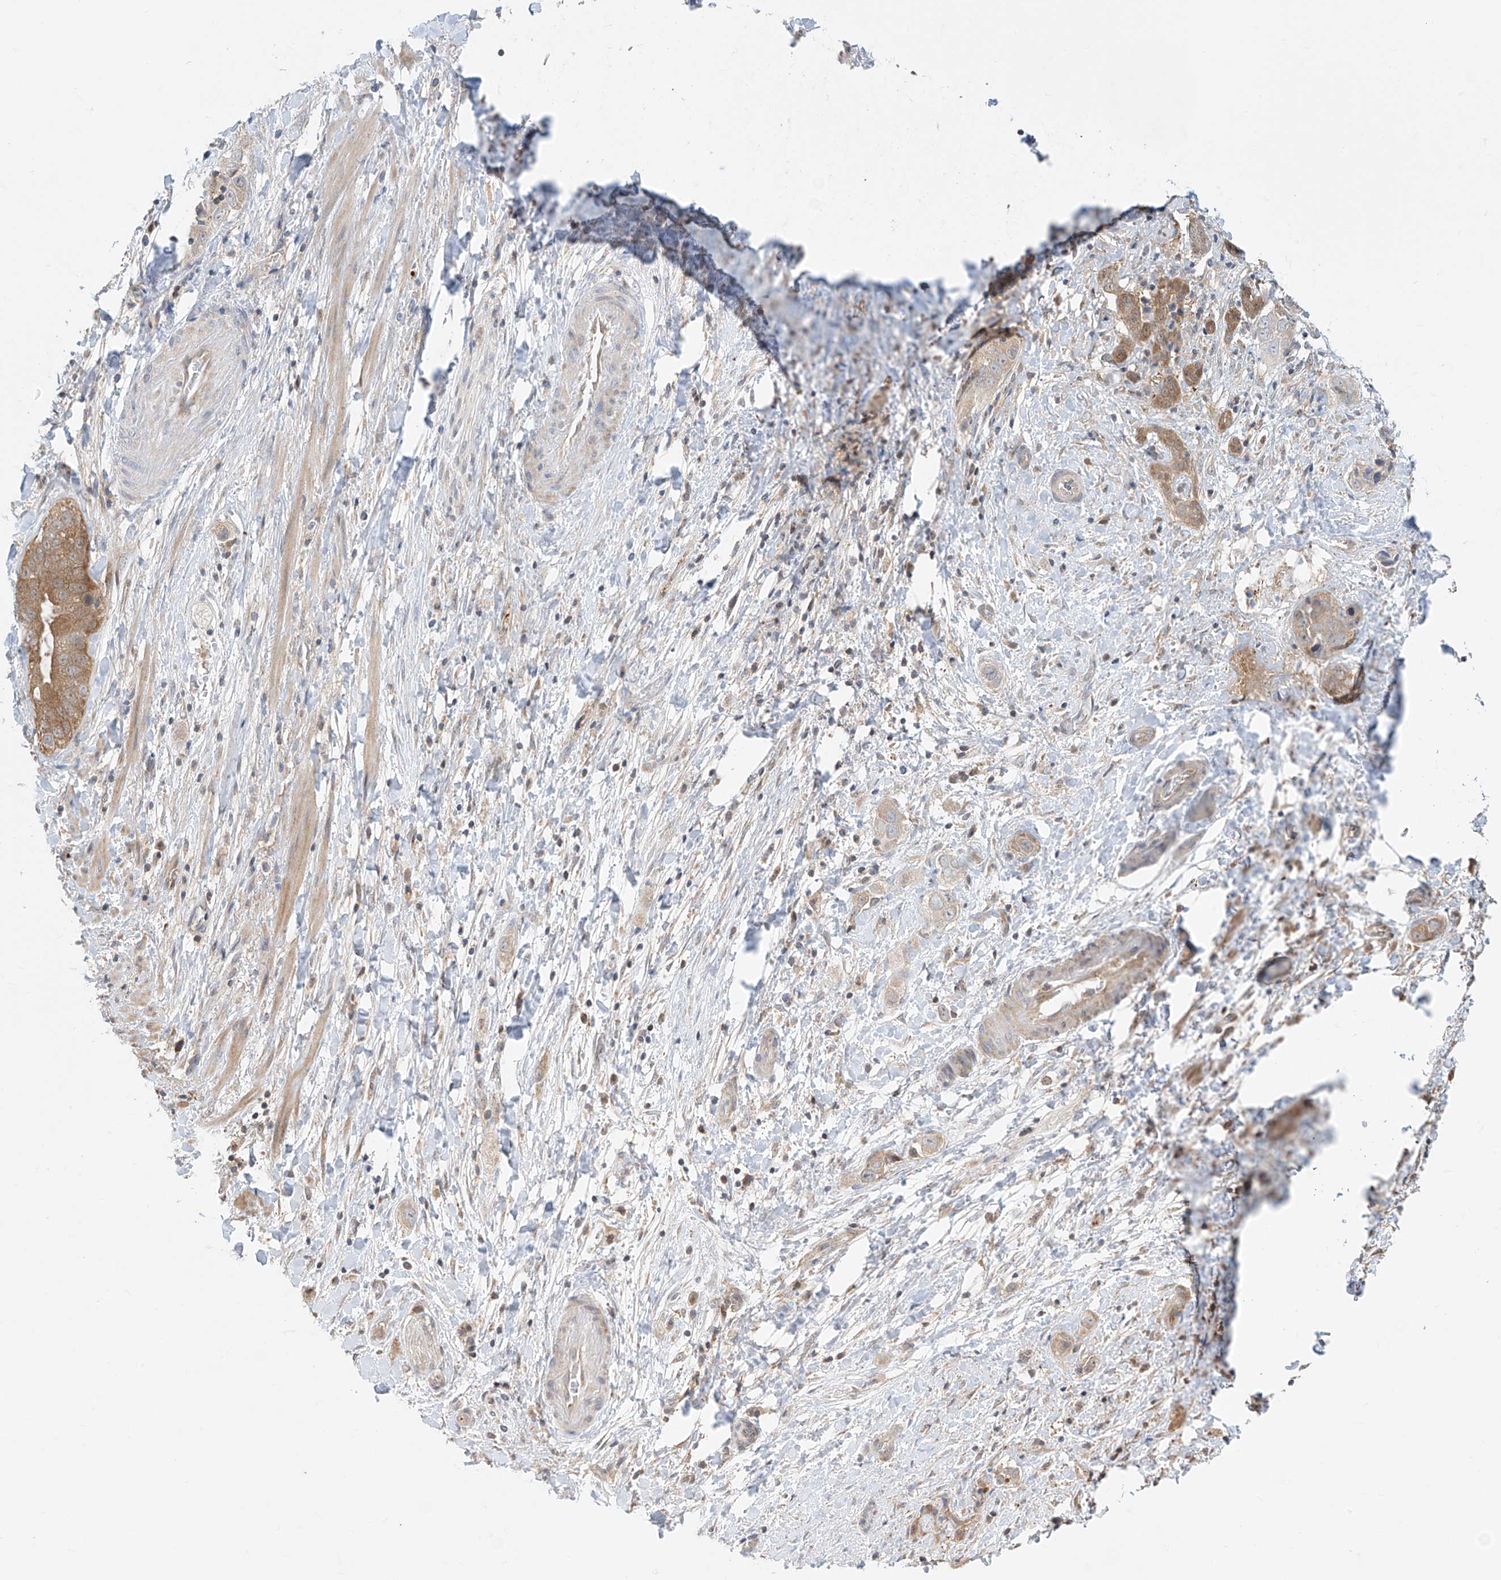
{"staining": {"intensity": "moderate", "quantity": "25%-75%", "location": "cytoplasmic/membranous"}, "tissue": "liver cancer", "cell_type": "Tumor cells", "image_type": "cancer", "snomed": [{"axis": "morphology", "description": "Cholangiocarcinoma"}, {"axis": "topography", "description": "Liver"}], "caption": "Cholangiocarcinoma (liver) stained with immunohistochemistry (IHC) displays moderate cytoplasmic/membranous expression in about 25%-75% of tumor cells. The staining was performed using DAB (3,3'-diaminobenzidine) to visualize the protein expression in brown, while the nuclei were stained in blue with hematoxylin (Magnification: 20x).", "gene": "TTC38", "patient": {"sex": "female", "age": 52}}